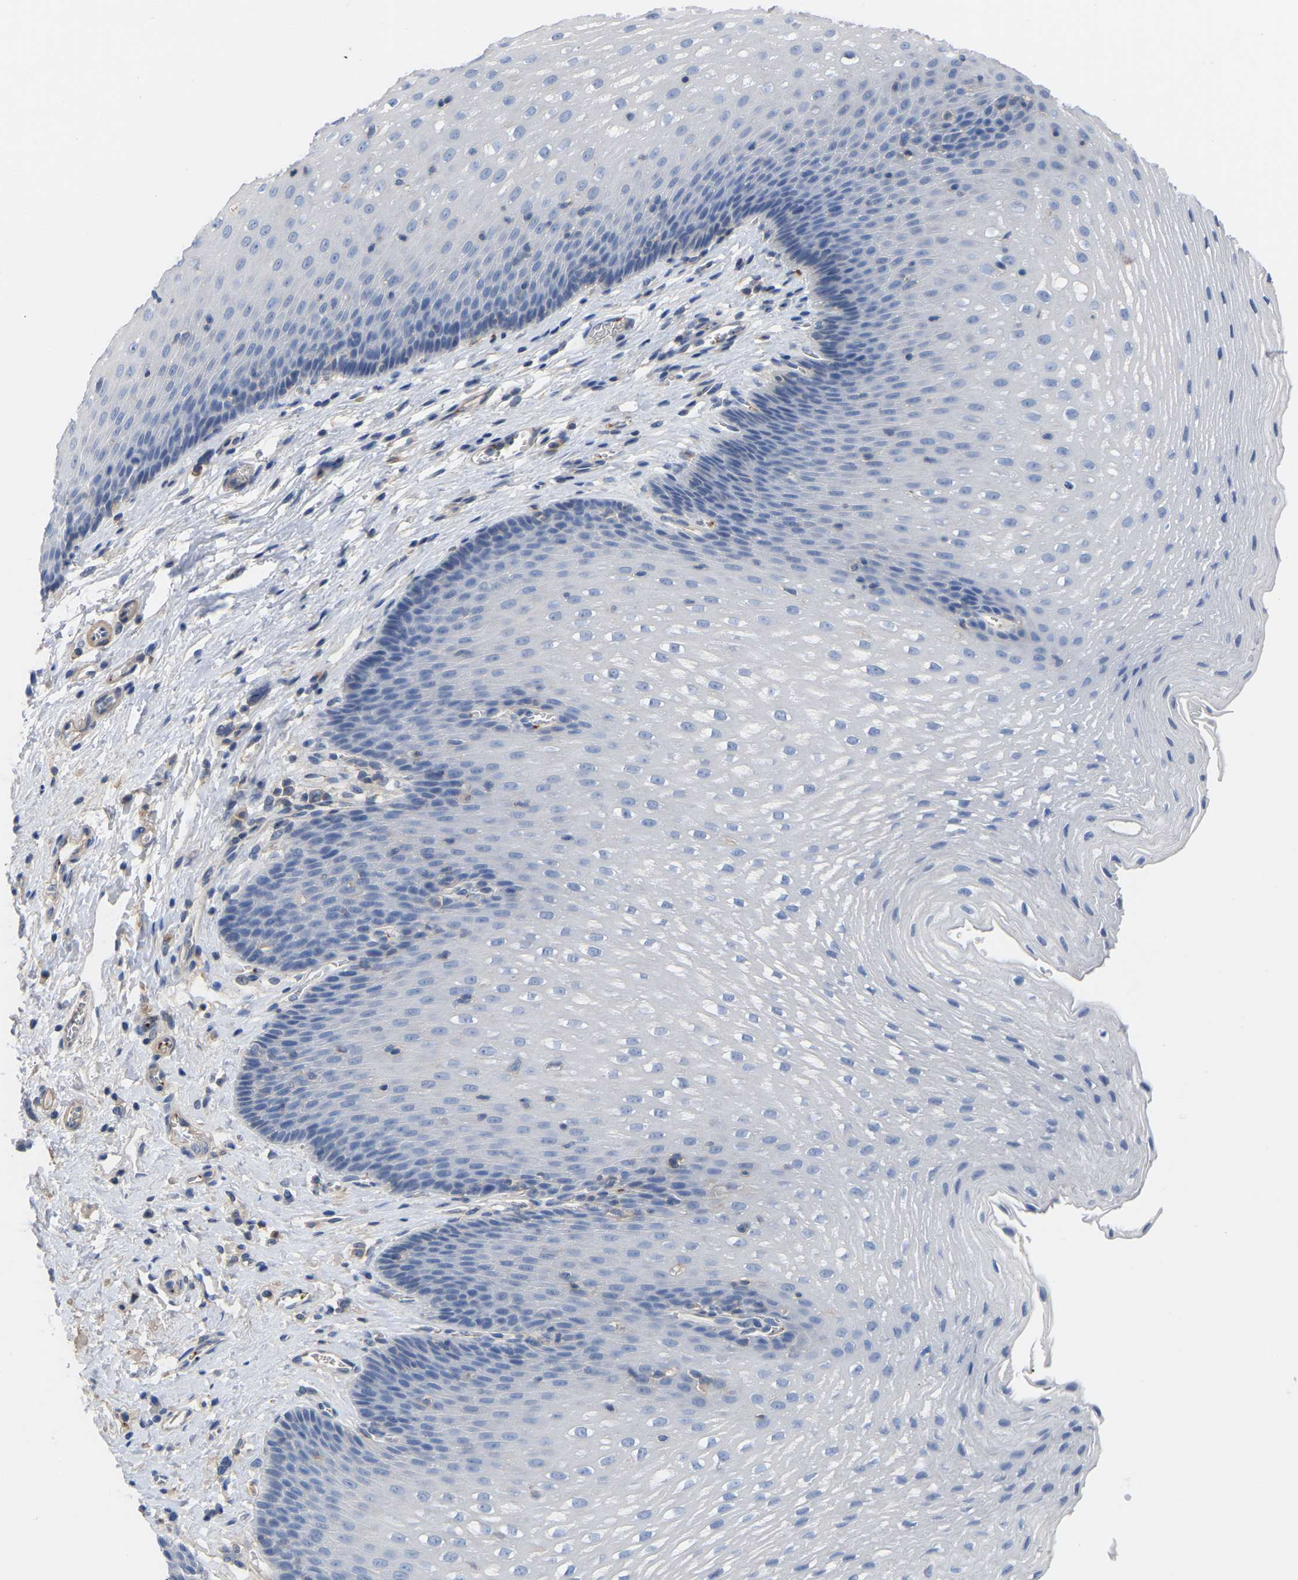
{"staining": {"intensity": "negative", "quantity": "none", "location": "none"}, "tissue": "esophagus", "cell_type": "Squamous epithelial cells", "image_type": "normal", "snomed": [{"axis": "morphology", "description": "Normal tissue, NOS"}, {"axis": "topography", "description": "Esophagus"}], "caption": "A high-resolution image shows IHC staining of benign esophagus, which shows no significant positivity in squamous epithelial cells.", "gene": "ZNF449", "patient": {"sex": "male", "age": 48}}